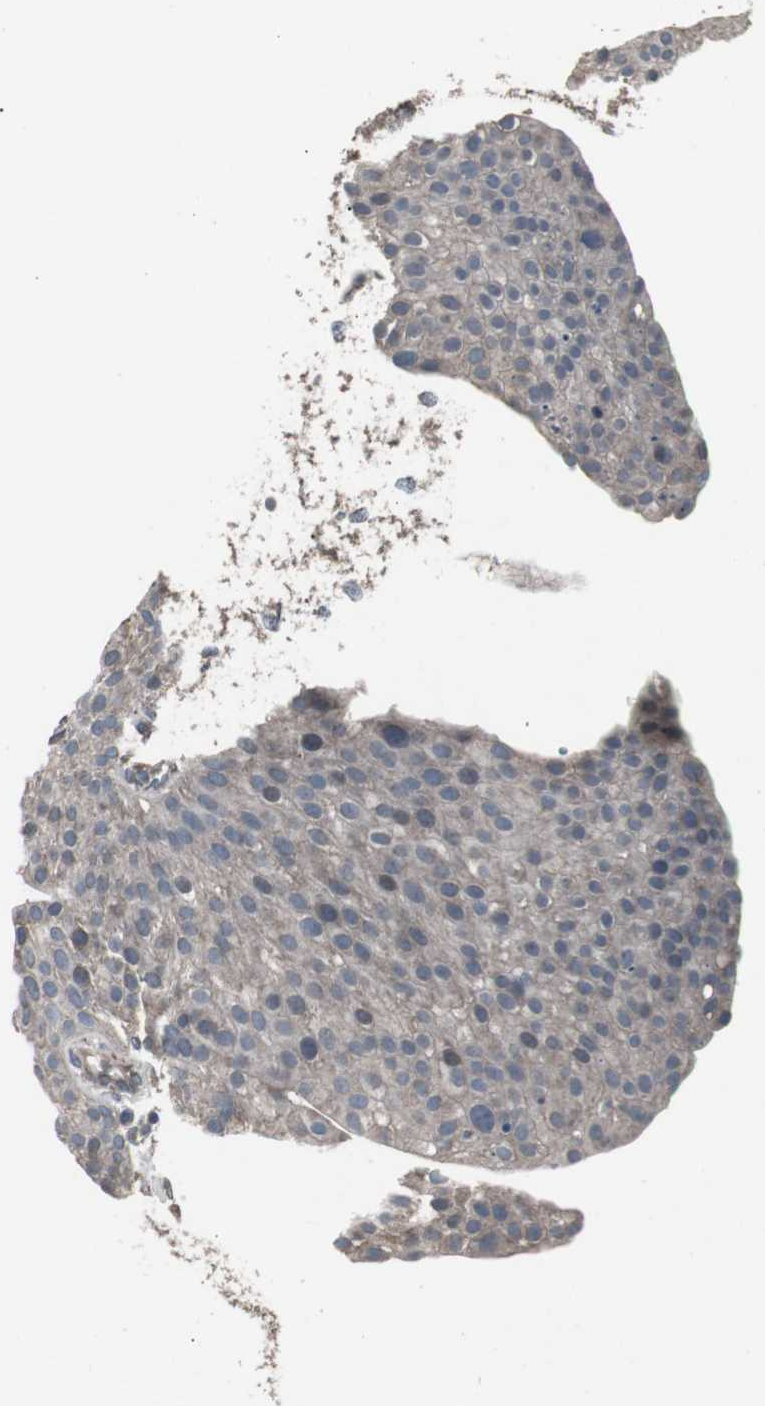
{"staining": {"intensity": "weak", "quantity": "<25%", "location": "cytoplasmic/membranous"}, "tissue": "urothelial cancer", "cell_type": "Tumor cells", "image_type": "cancer", "snomed": [{"axis": "morphology", "description": "Urothelial carcinoma, Low grade"}, {"axis": "topography", "description": "Smooth muscle"}, {"axis": "topography", "description": "Urinary bladder"}], "caption": "A micrograph of urothelial carcinoma (low-grade) stained for a protein displays no brown staining in tumor cells.", "gene": "SSTR2", "patient": {"sex": "male", "age": 60}}